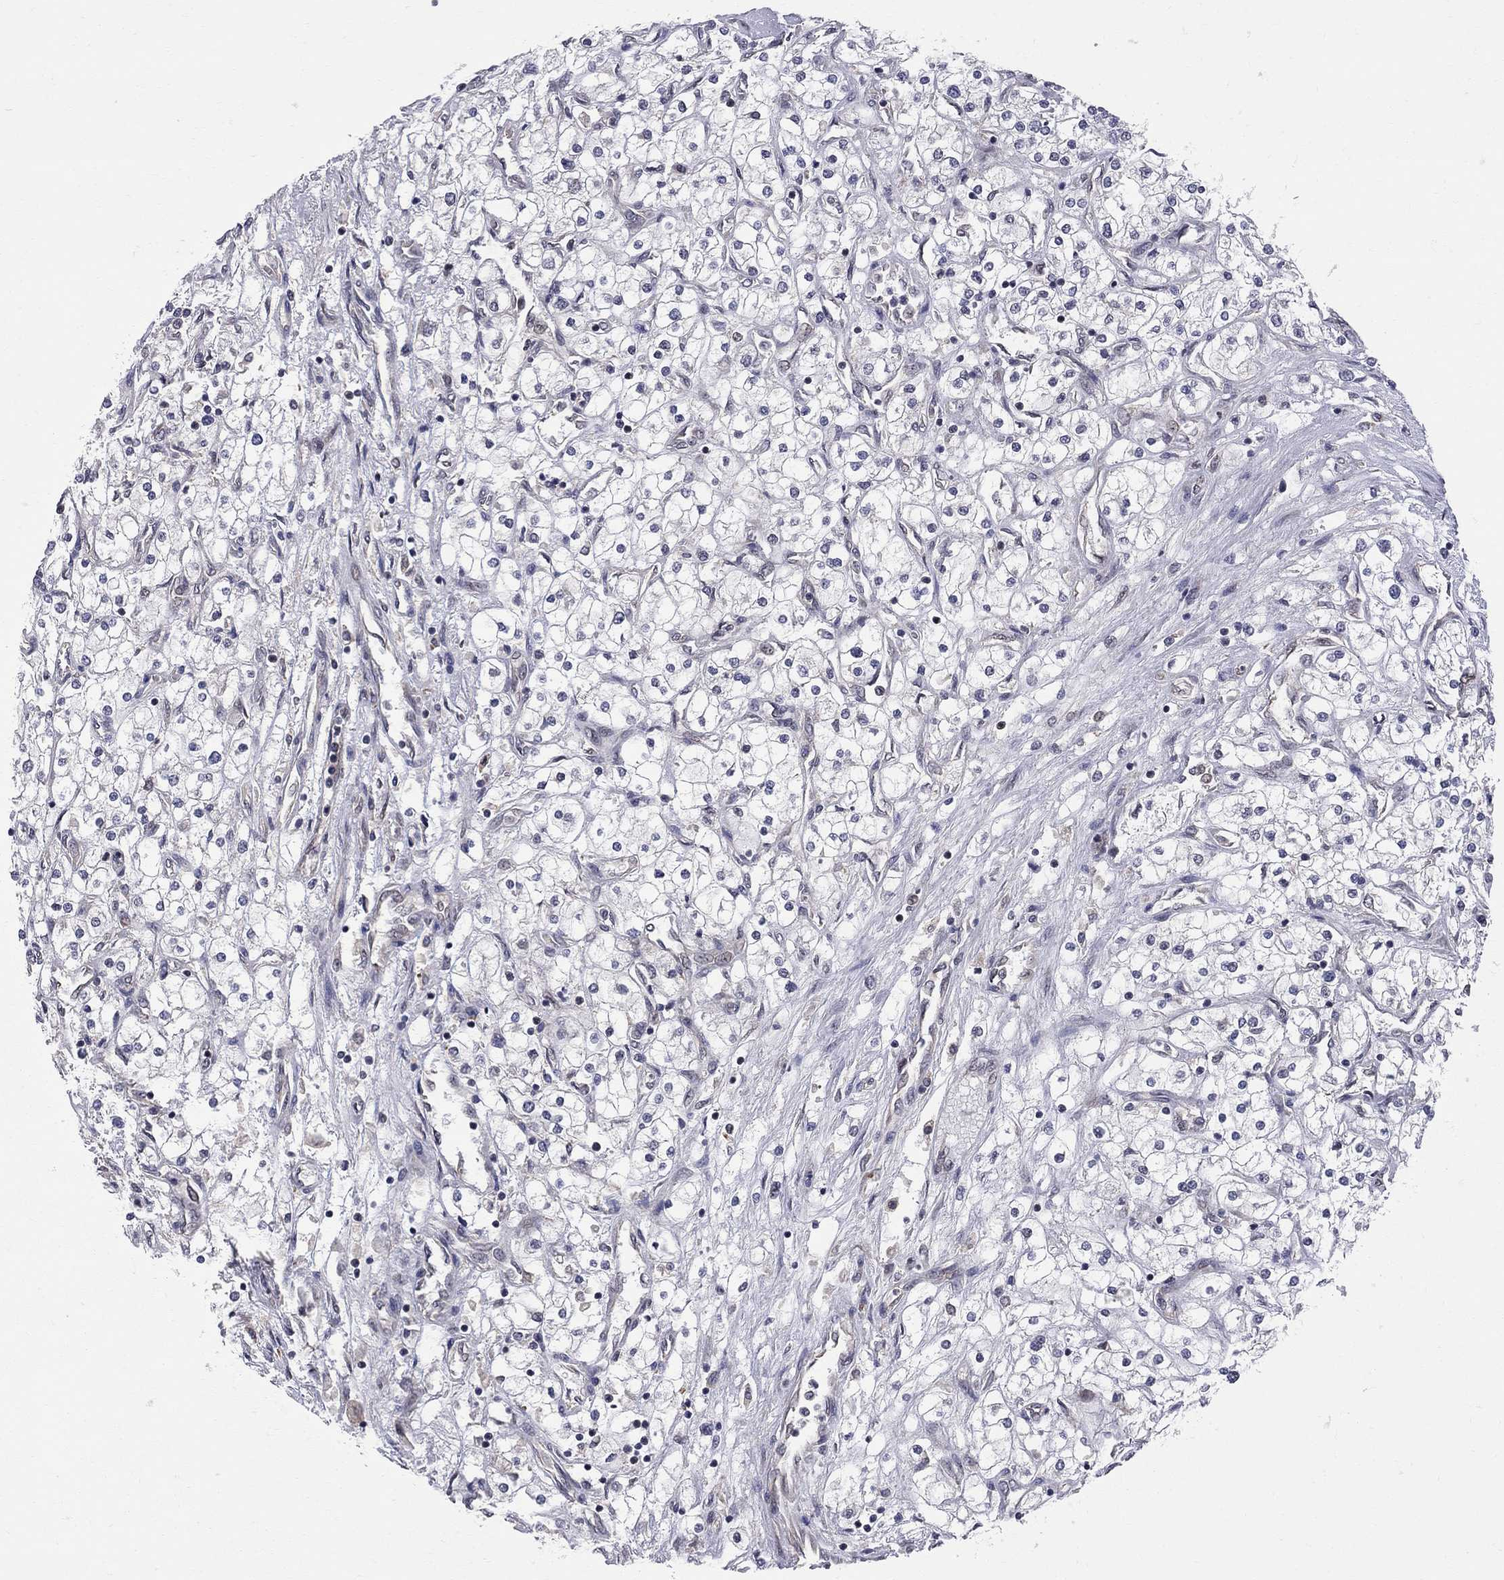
{"staining": {"intensity": "negative", "quantity": "none", "location": "none"}, "tissue": "renal cancer", "cell_type": "Tumor cells", "image_type": "cancer", "snomed": [{"axis": "morphology", "description": "Adenocarcinoma, NOS"}, {"axis": "topography", "description": "Kidney"}], "caption": "IHC of human renal cancer displays no positivity in tumor cells.", "gene": "CNOT11", "patient": {"sex": "male", "age": 80}}